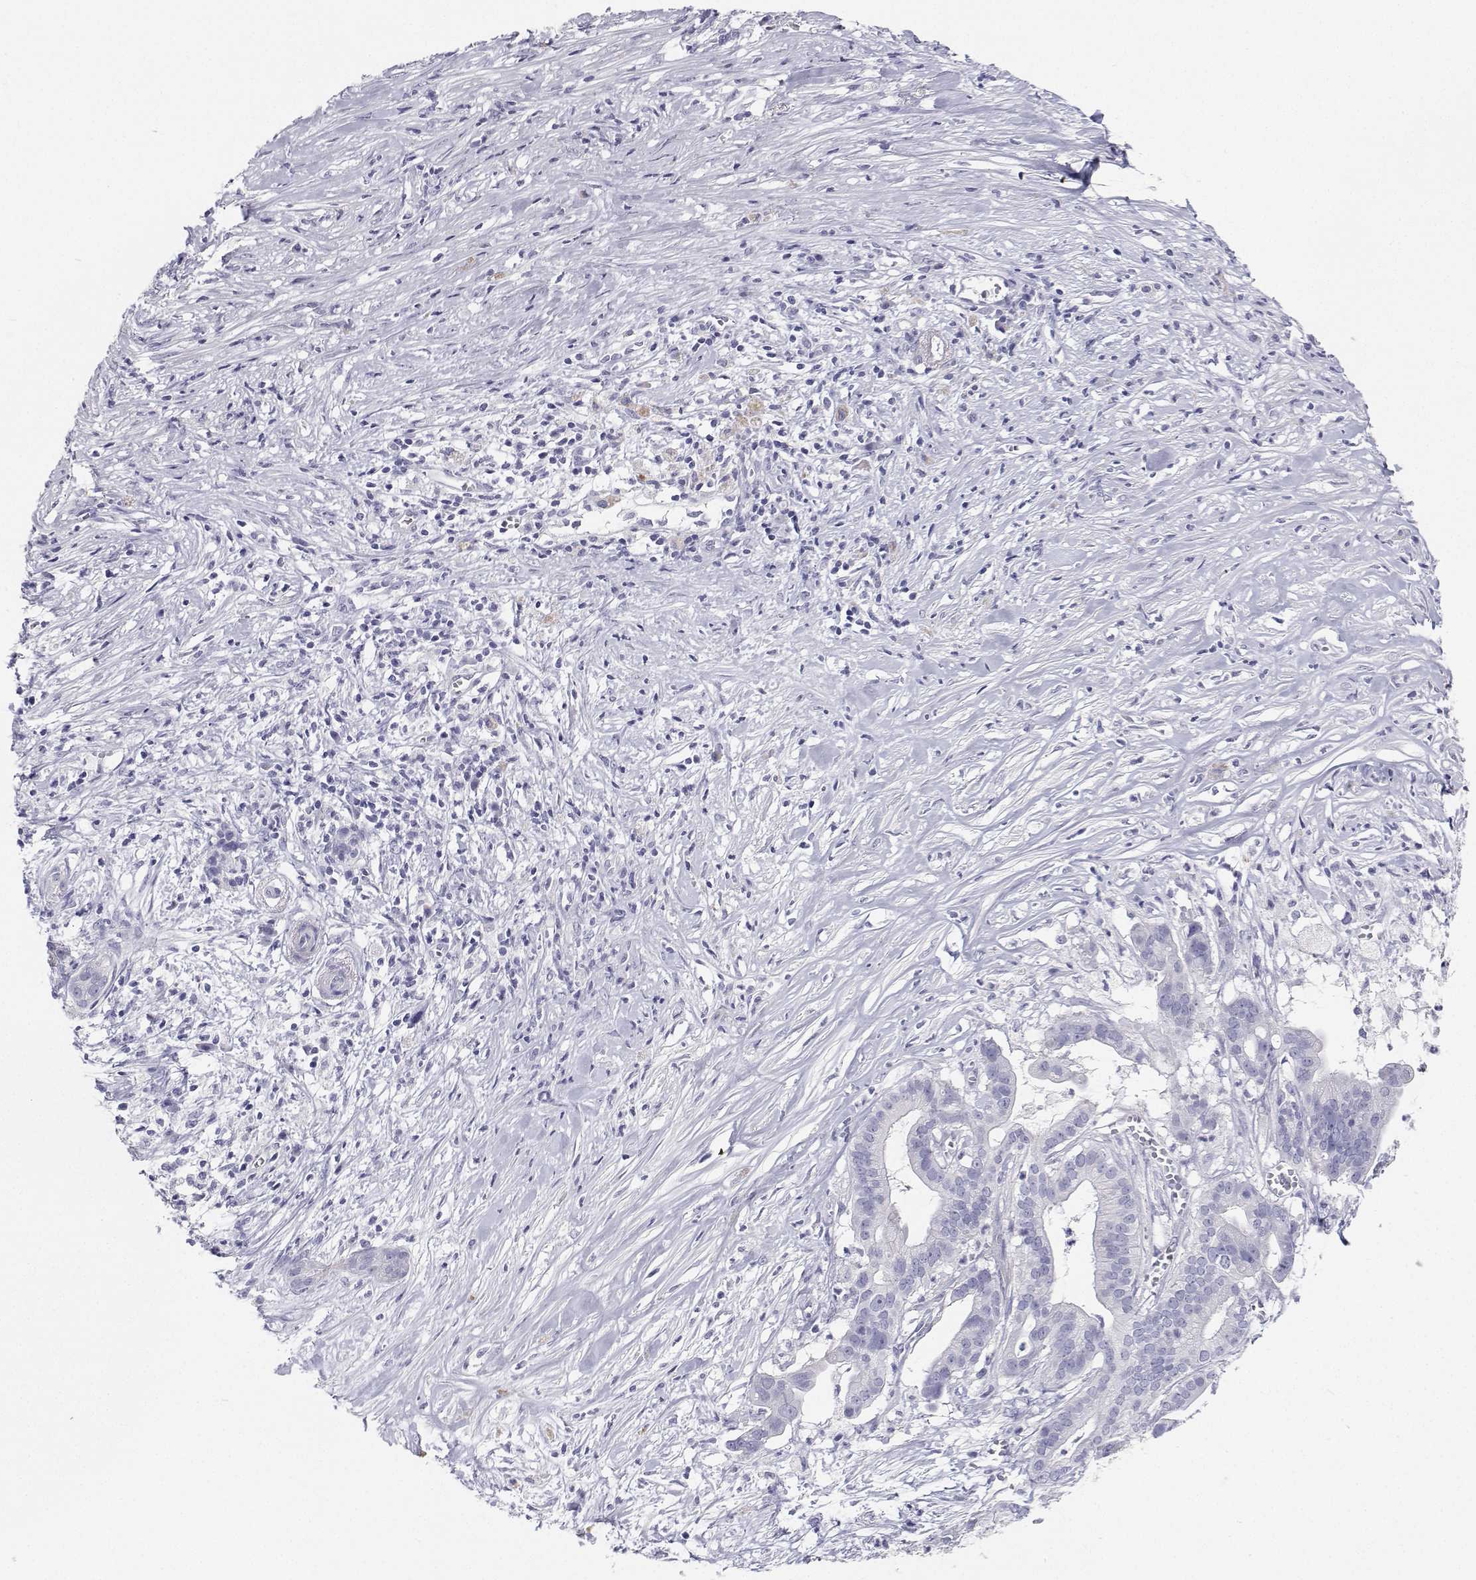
{"staining": {"intensity": "negative", "quantity": "none", "location": "none"}, "tissue": "pancreatic cancer", "cell_type": "Tumor cells", "image_type": "cancer", "snomed": [{"axis": "morphology", "description": "Adenocarcinoma, NOS"}, {"axis": "topography", "description": "Pancreas"}], "caption": "Tumor cells show no significant protein staining in pancreatic cancer (adenocarcinoma).", "gene": "BHMT", "patient": {"sex": "male", "age": 61}}